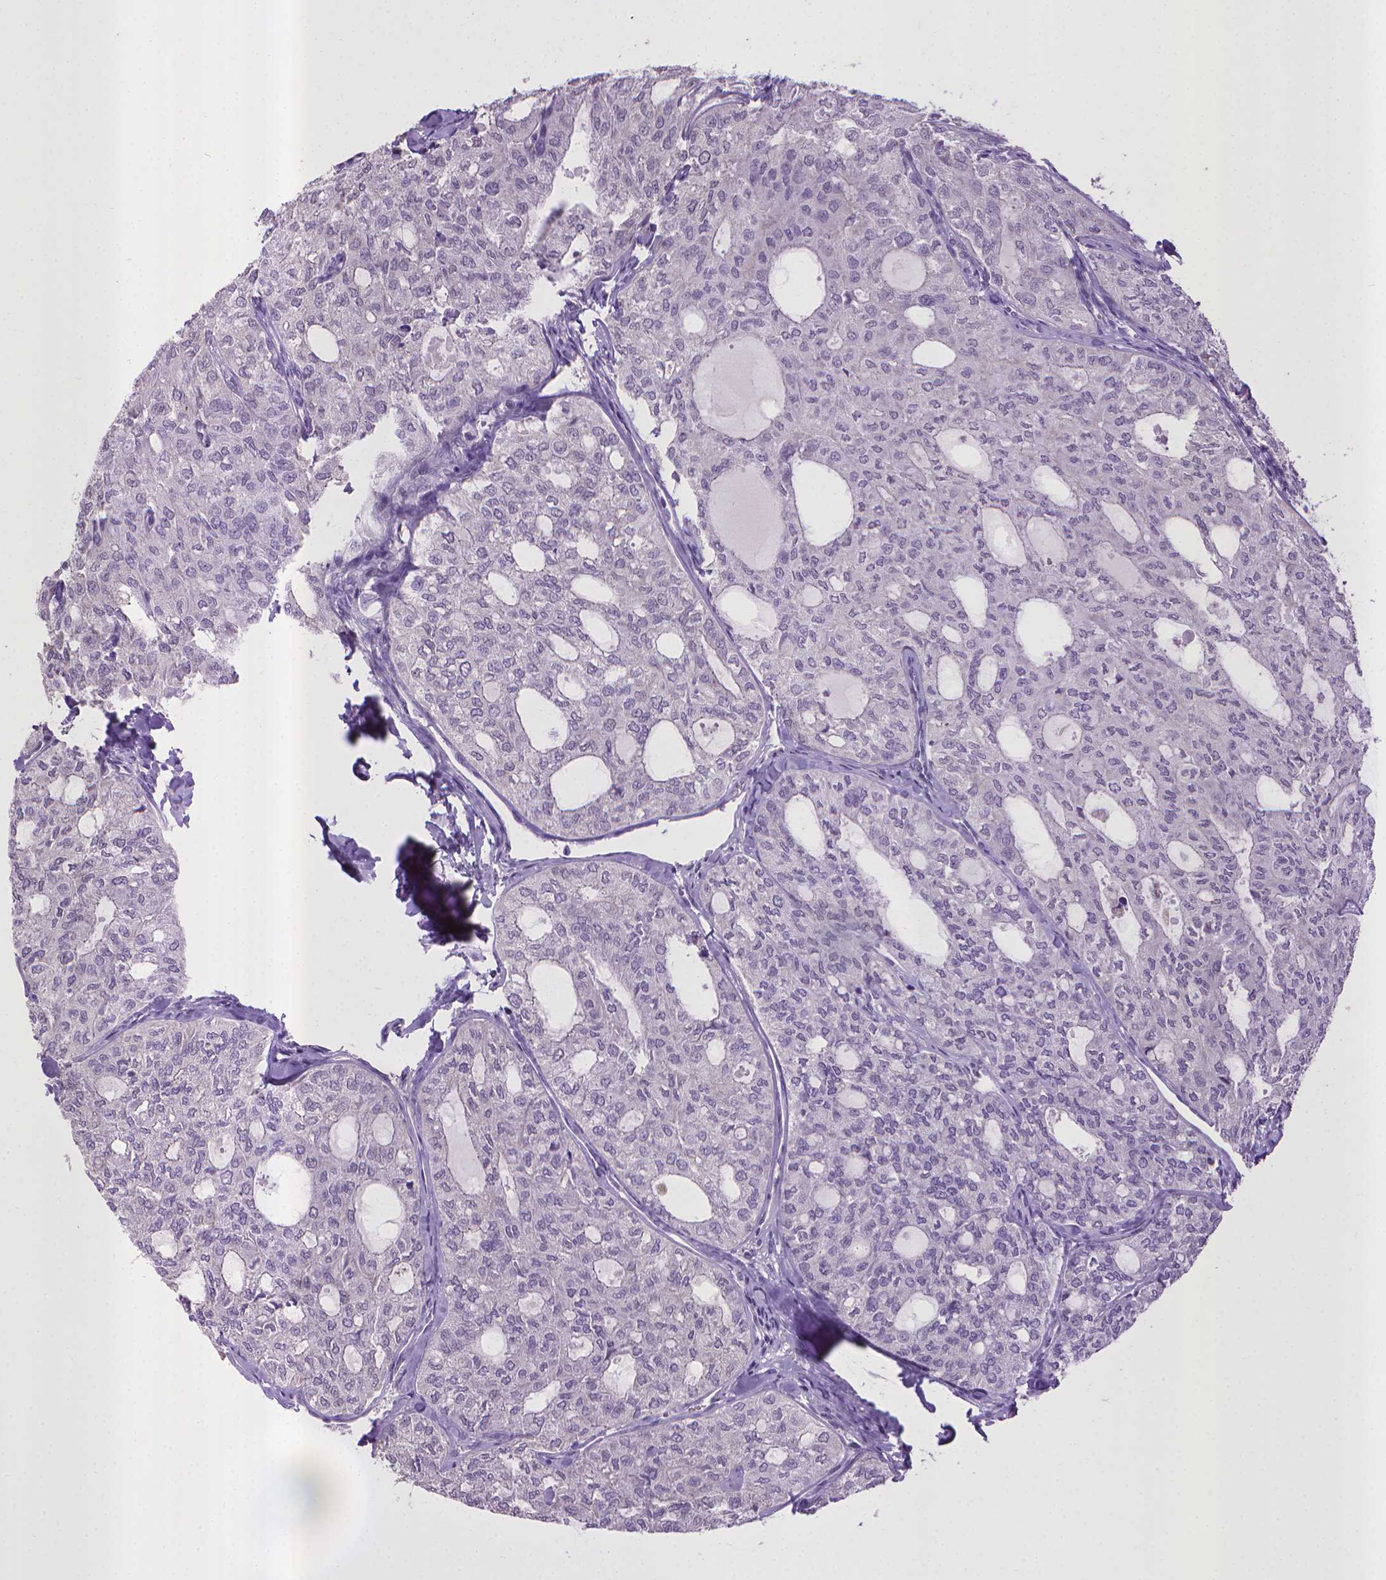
{"staining": {"intensity": "negative", "quantity": "none", "location": "none"}, "tissue": "thyroid cancer", "cell_type": "Tumor cells", "image_type": "cancer", "snomed": [{"axis": "morphology", "description": "Follicular adenoma carcinoma, NOS"}, {"axis": "topography", "description": "Thyroid gland"}], "caption": "This is an immunohistochemistry histopathology image of thyroid cancer (follicular adenoma carcinoma). There is no expression in tumor cells.", "gene": "KMO", "patient": {"sex": "male", "age": 75}}